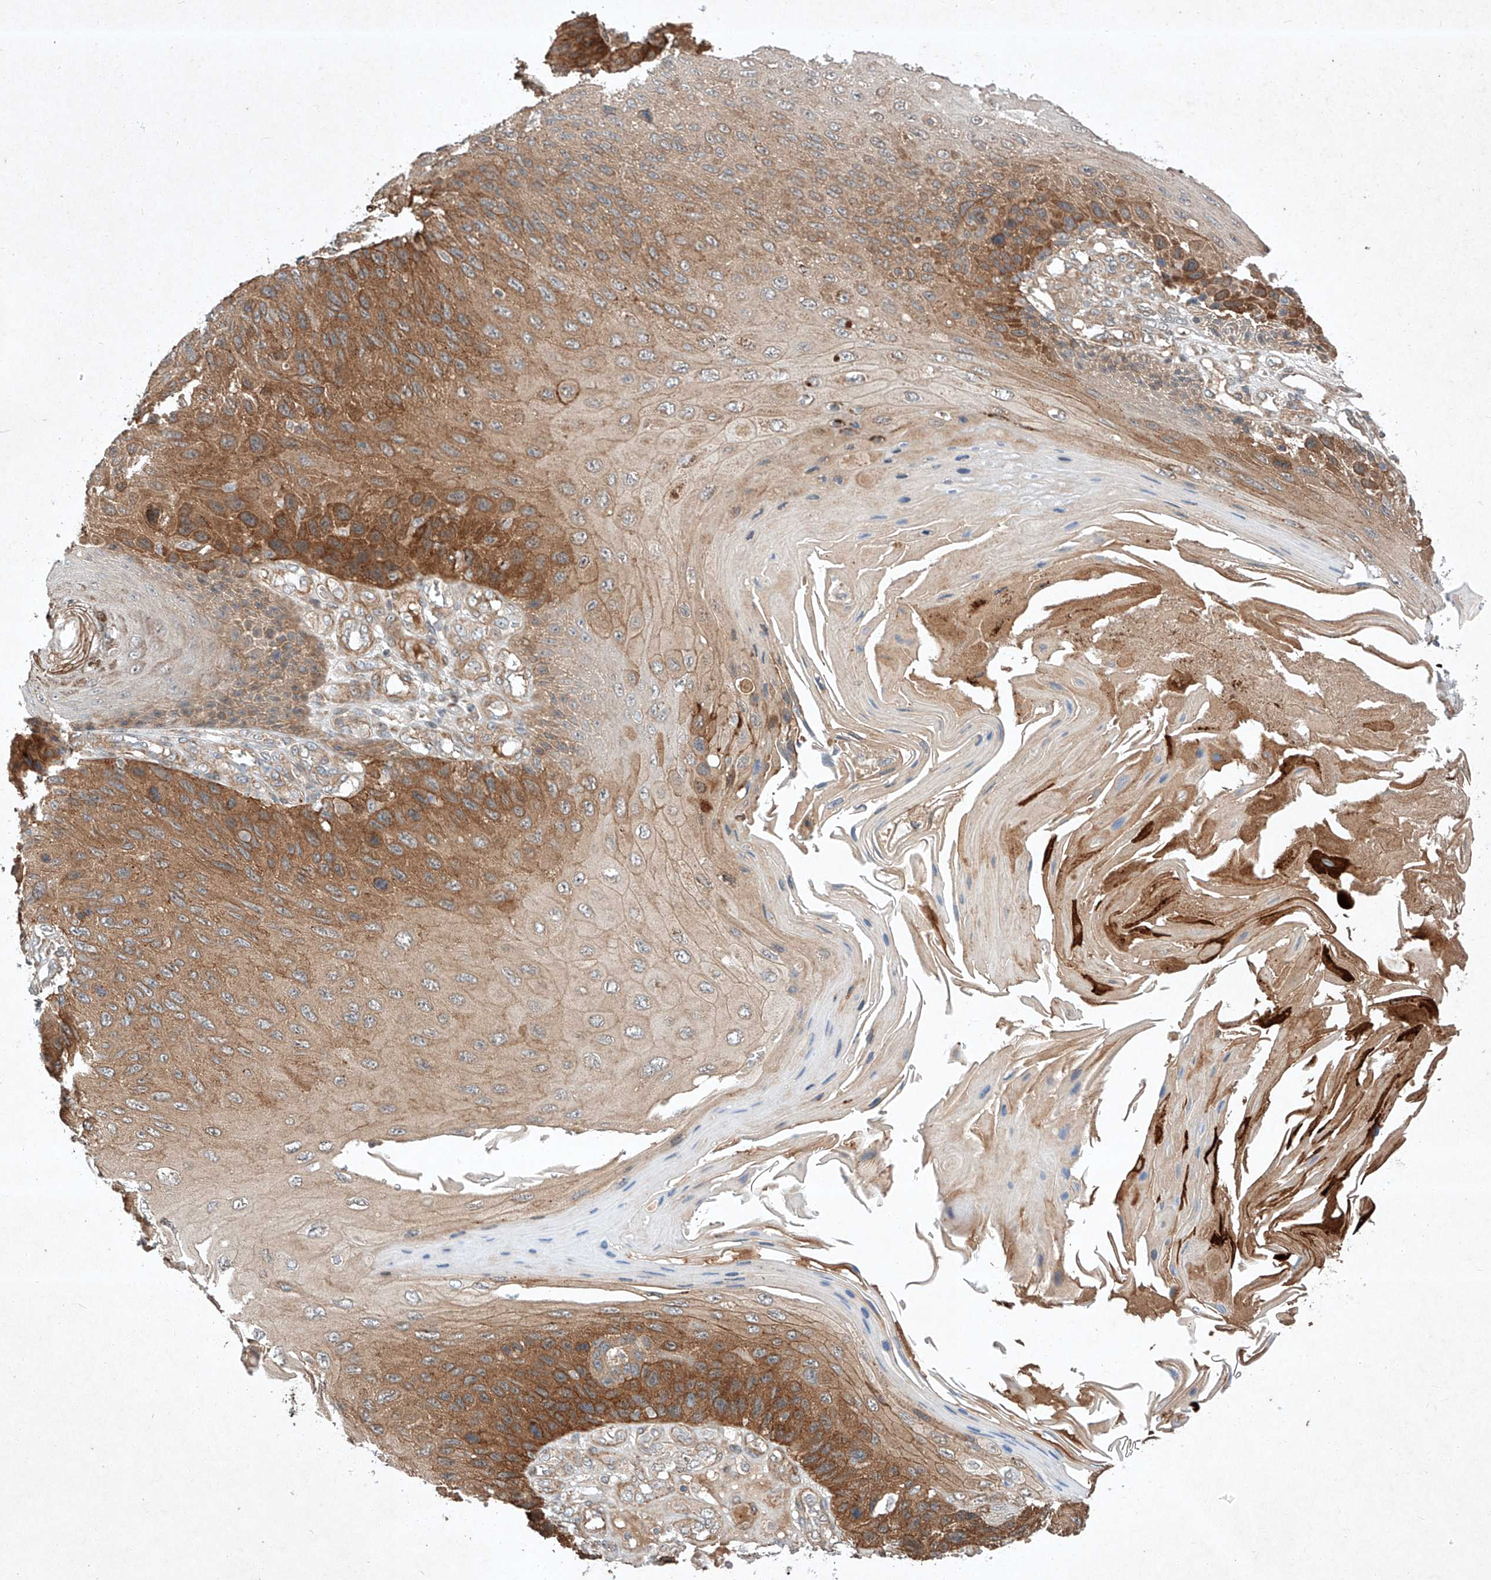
{"staining": {"intensity": "moderate", "quantity": ">75%", "location": "cytoplasmic/membranous"}, "tissue": "skin cancer", "cell_type": "Tumor cells", "image_type": "cancer", "snomed": [{"axis": "morphology", "description": "Squamous cell carcinoma, NOS"}, {"axis": "topography", "description": "Skin"}], "caption": "A photomicrograph of squamous cell carcinoma (skin) stained for a protein demonstrates moderate cytoplasmic/membranous brown staining in tumor cells.", "gene": "ARHGAP33", "patient": {"sex": "female", "age": 88}}